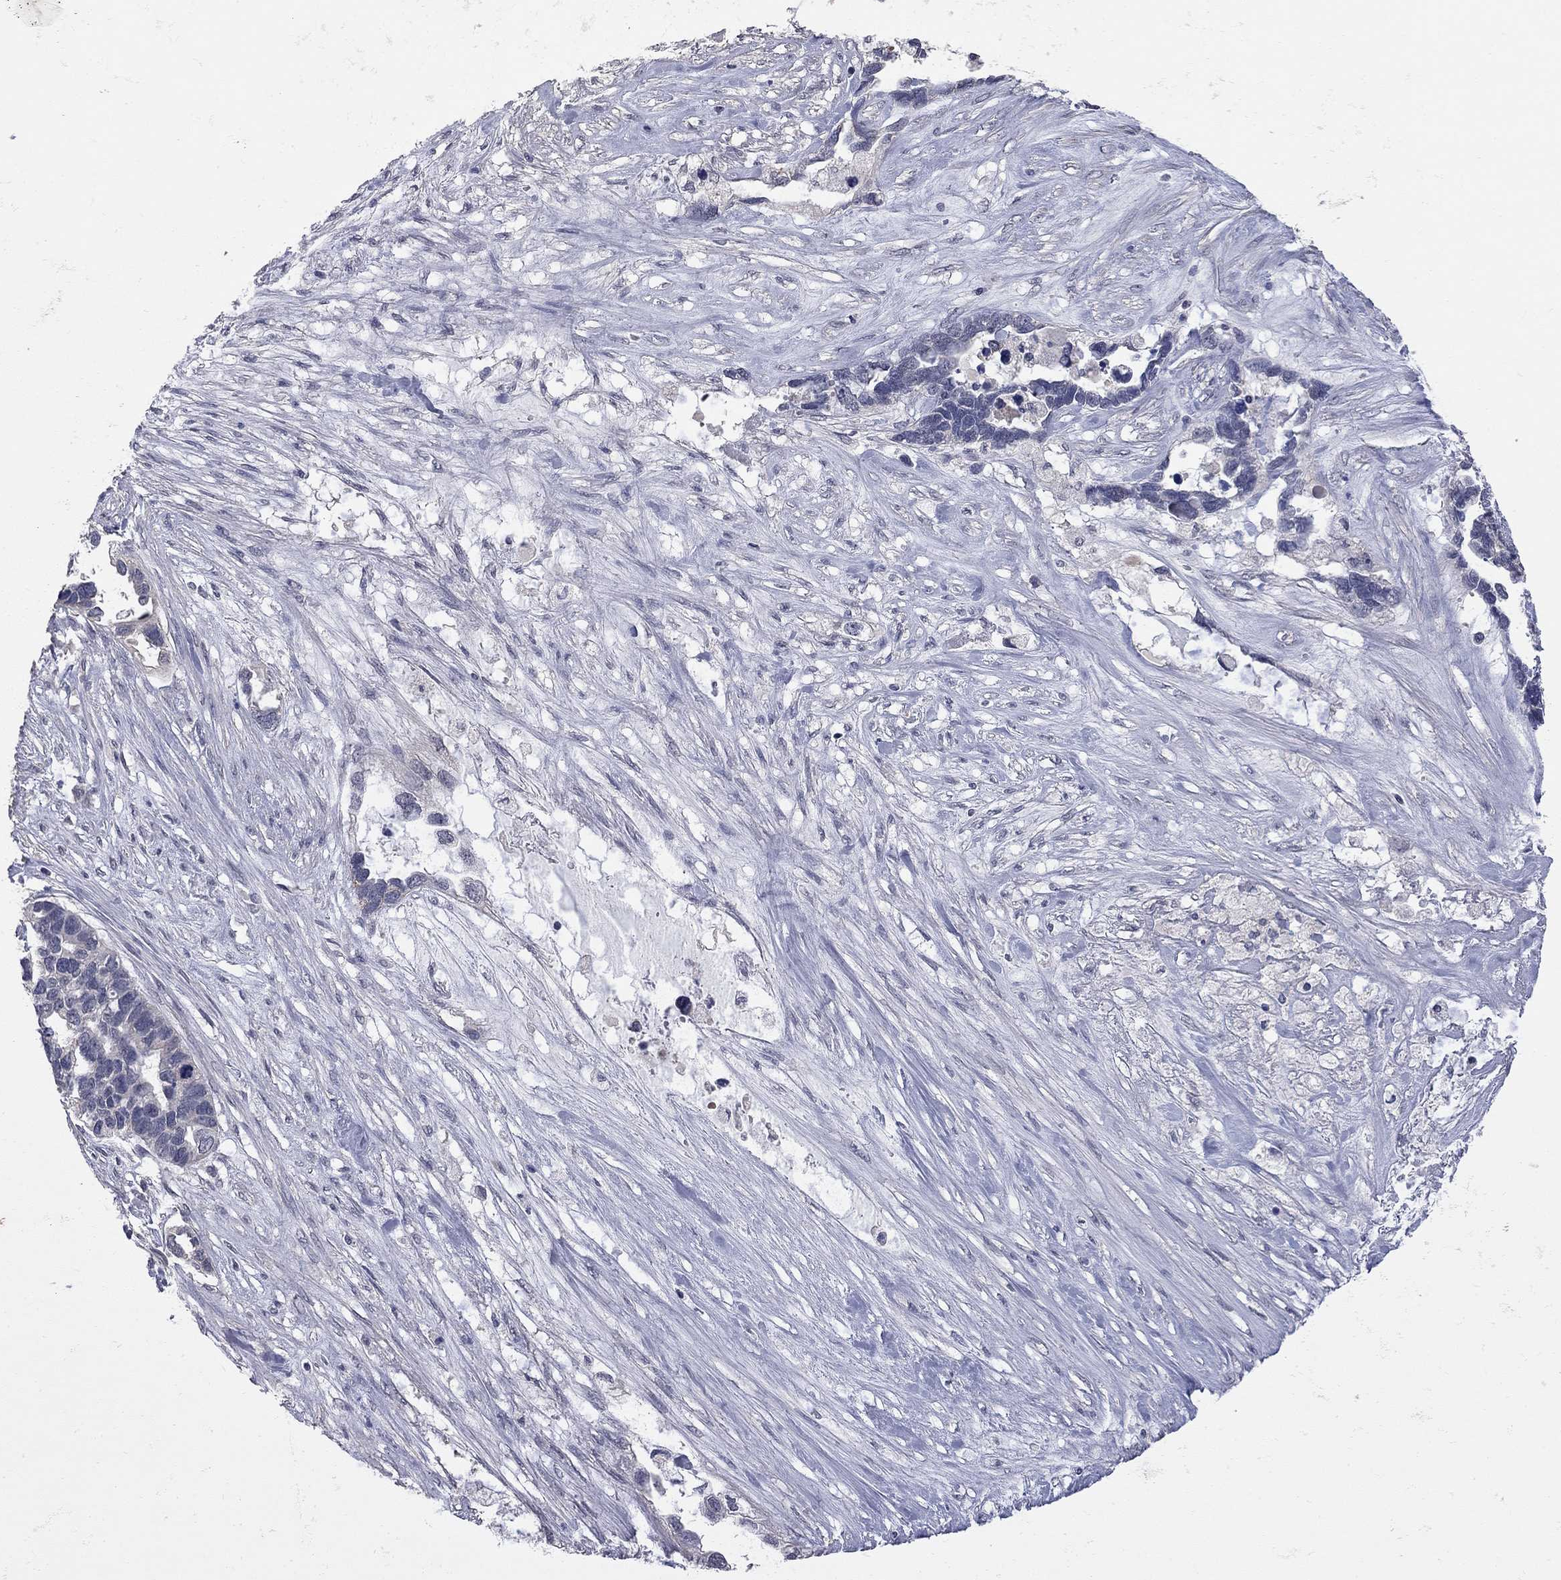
{"staining": {"intensity": "negative", "quantity": "none", "location": "none"}, "tissue": "ovarian cancer", "cell_type": "Tumor cells", "image_type": "cancer", "snomed": [{"axis": "morphology", "description": "Cystadenocarcinoma, serous, NOS"}, {"axis": "topography", "description": "Ovary"}], "caption": "Tumor cells are negative for brown protein staining in ovarian cancer. (IHC, brightfield microscopy, high magnification).", "gene": "FABP12", "patient": {"sex": "female", "age": 54}}